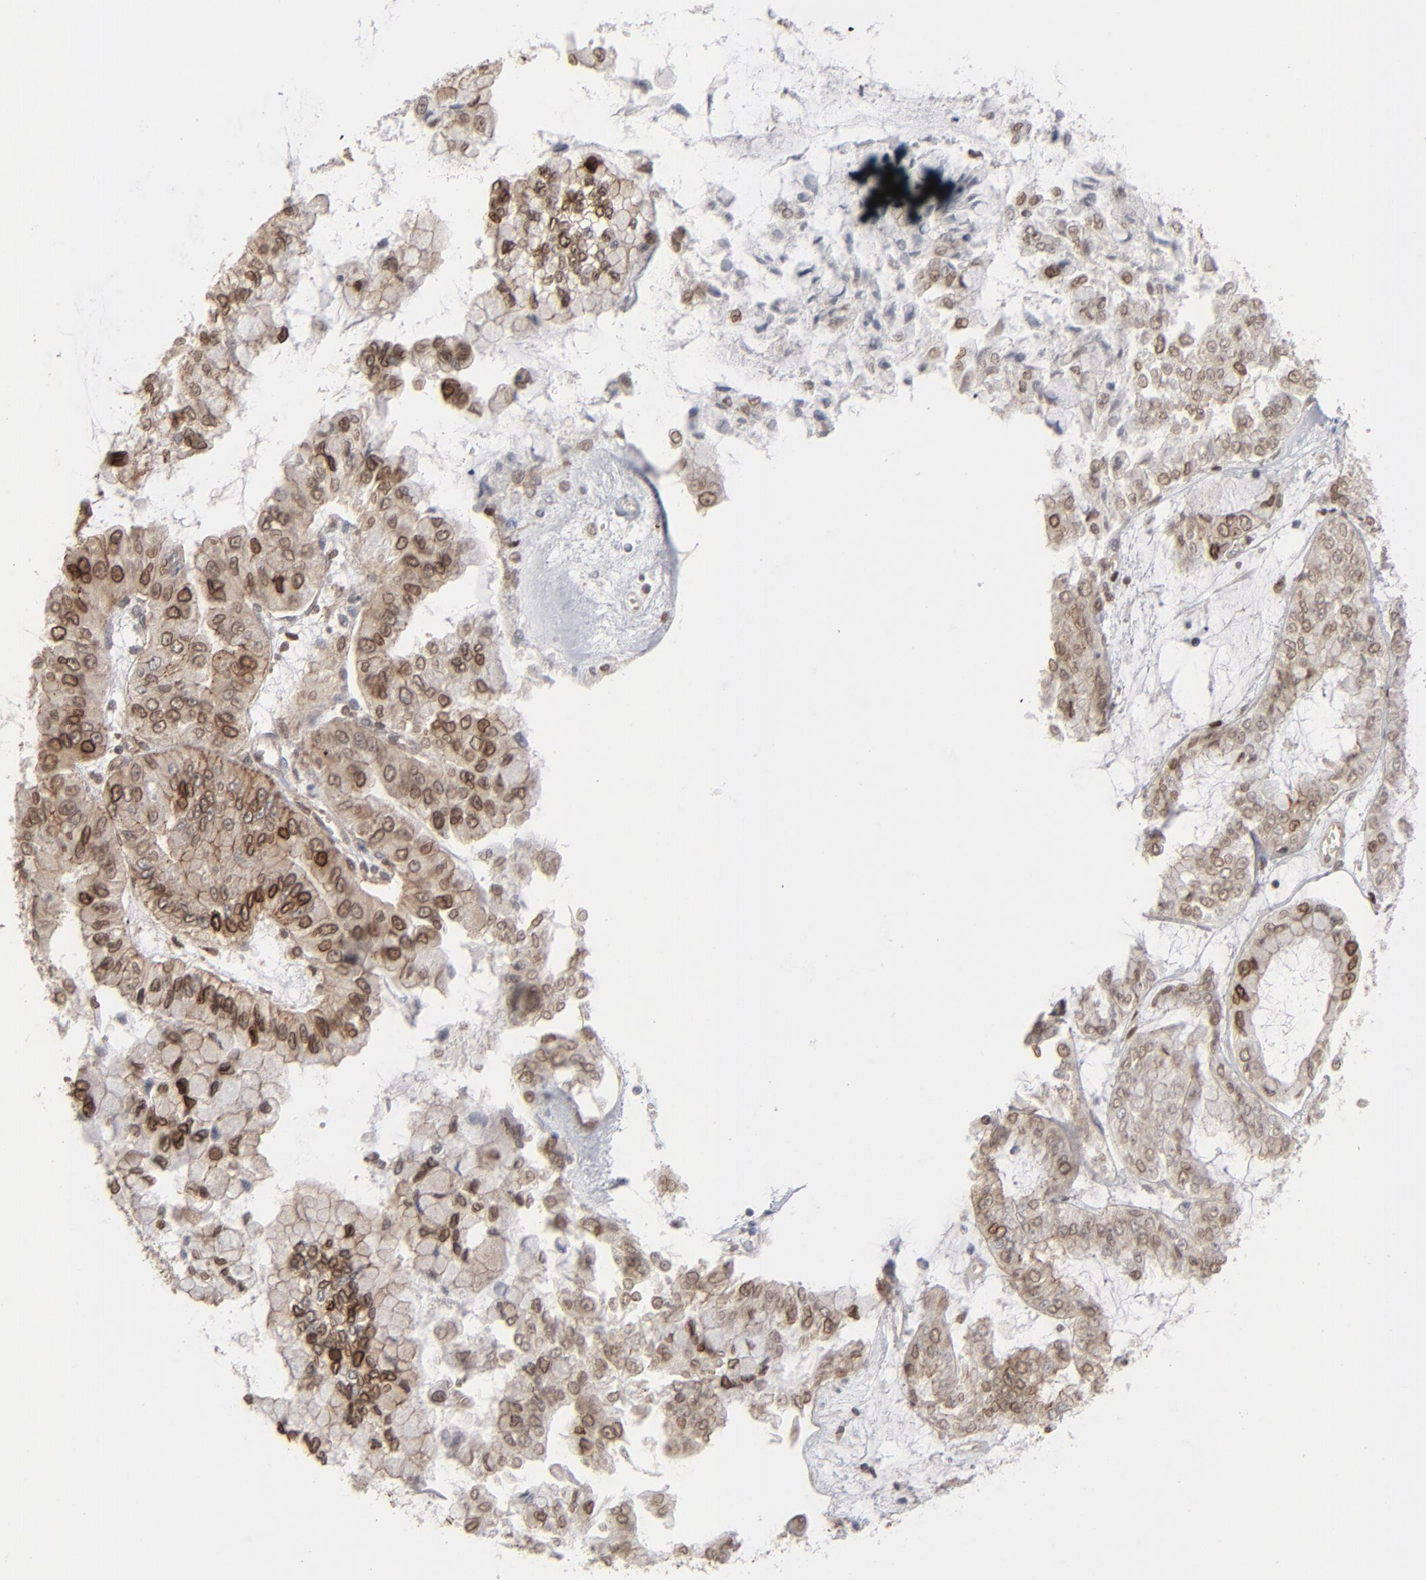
{"staining": {"intensity": "strong", "quantity": ">75%", "location": "cytoplasmic/membranous,nuclear"}, "tissue": "liver cancer", "cell_type": "Tumor cells", "image_type": "cancer", "snomed": [{"axis": "morphology", "description": "Cholangiocarcinoma"}, {"axis": "topography", "description": "Liver"}], "caption": "Liver cancer stained for a protein demonstrates strong cytoplasmic/membranous and nuclear positivity in tumor cells.", "gene": "STAT4", "patient": {"sex": "female", "age": 79}}